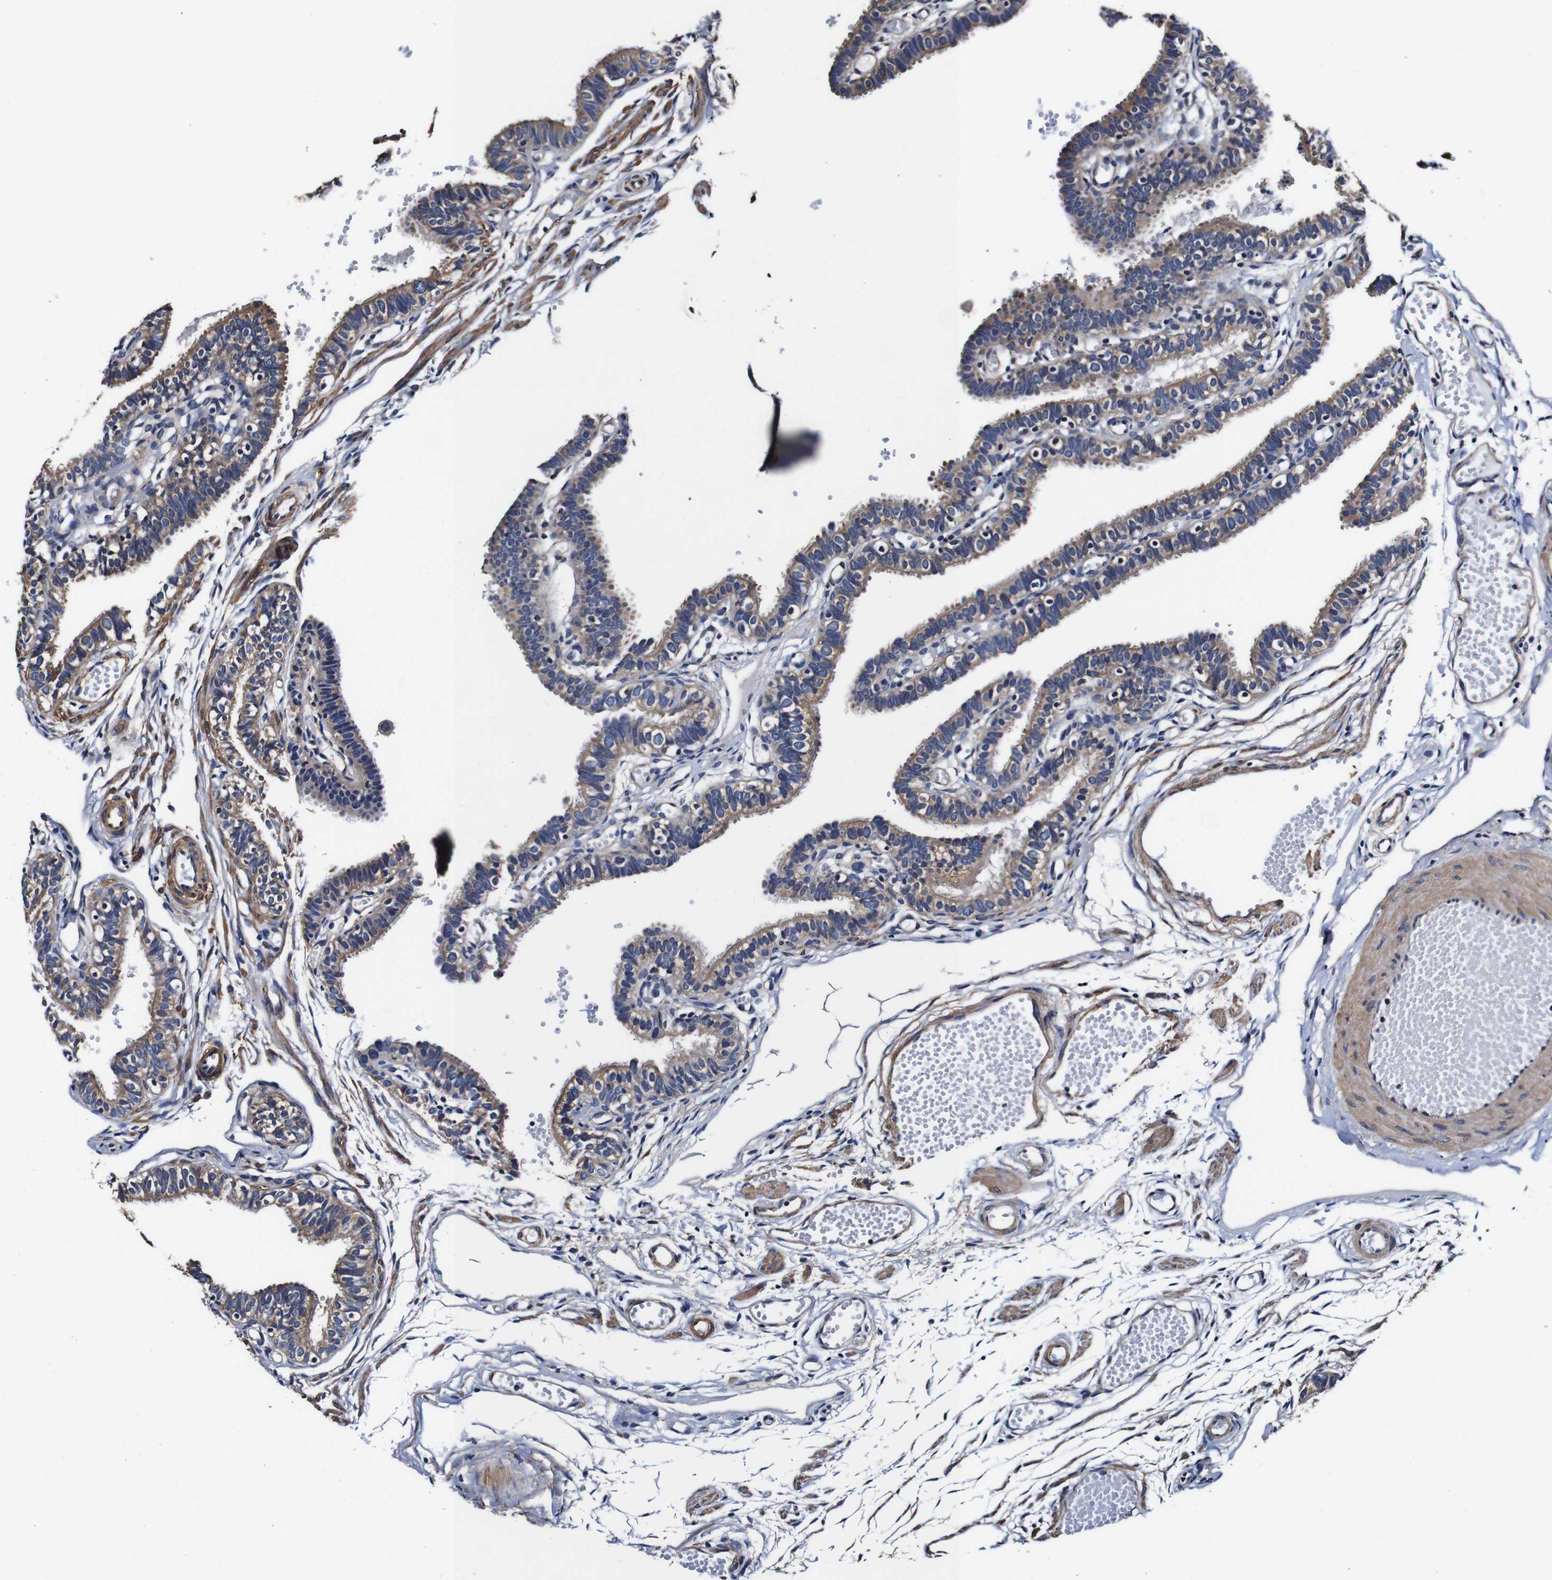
{"staining": {"intensity": "moderate", "quantity": ">75%", "location": "cytoplasmic/membranous"}, "tissue": "fallopian tube", "cell_type": "Glandular cells", "image_type": "normal", "snomed": [{"axis": "morphology", "description": "Normal tissue, NOS"}, {"axis": "topography", "description": "Fallopian tube"}, {"axis": "topography", "description": "Placenta"}], "caption": "A brown stain labels moderate cytoplasmic/membranous positivity of a protein in glandular cells of normal fallopian tube. Immunohistochemistry (ihc) stains the protein of interest in brown and the nuclei are stained blue.", "gene": "PDCD6IP", "patient": {"sex": "female", "age": 34}}